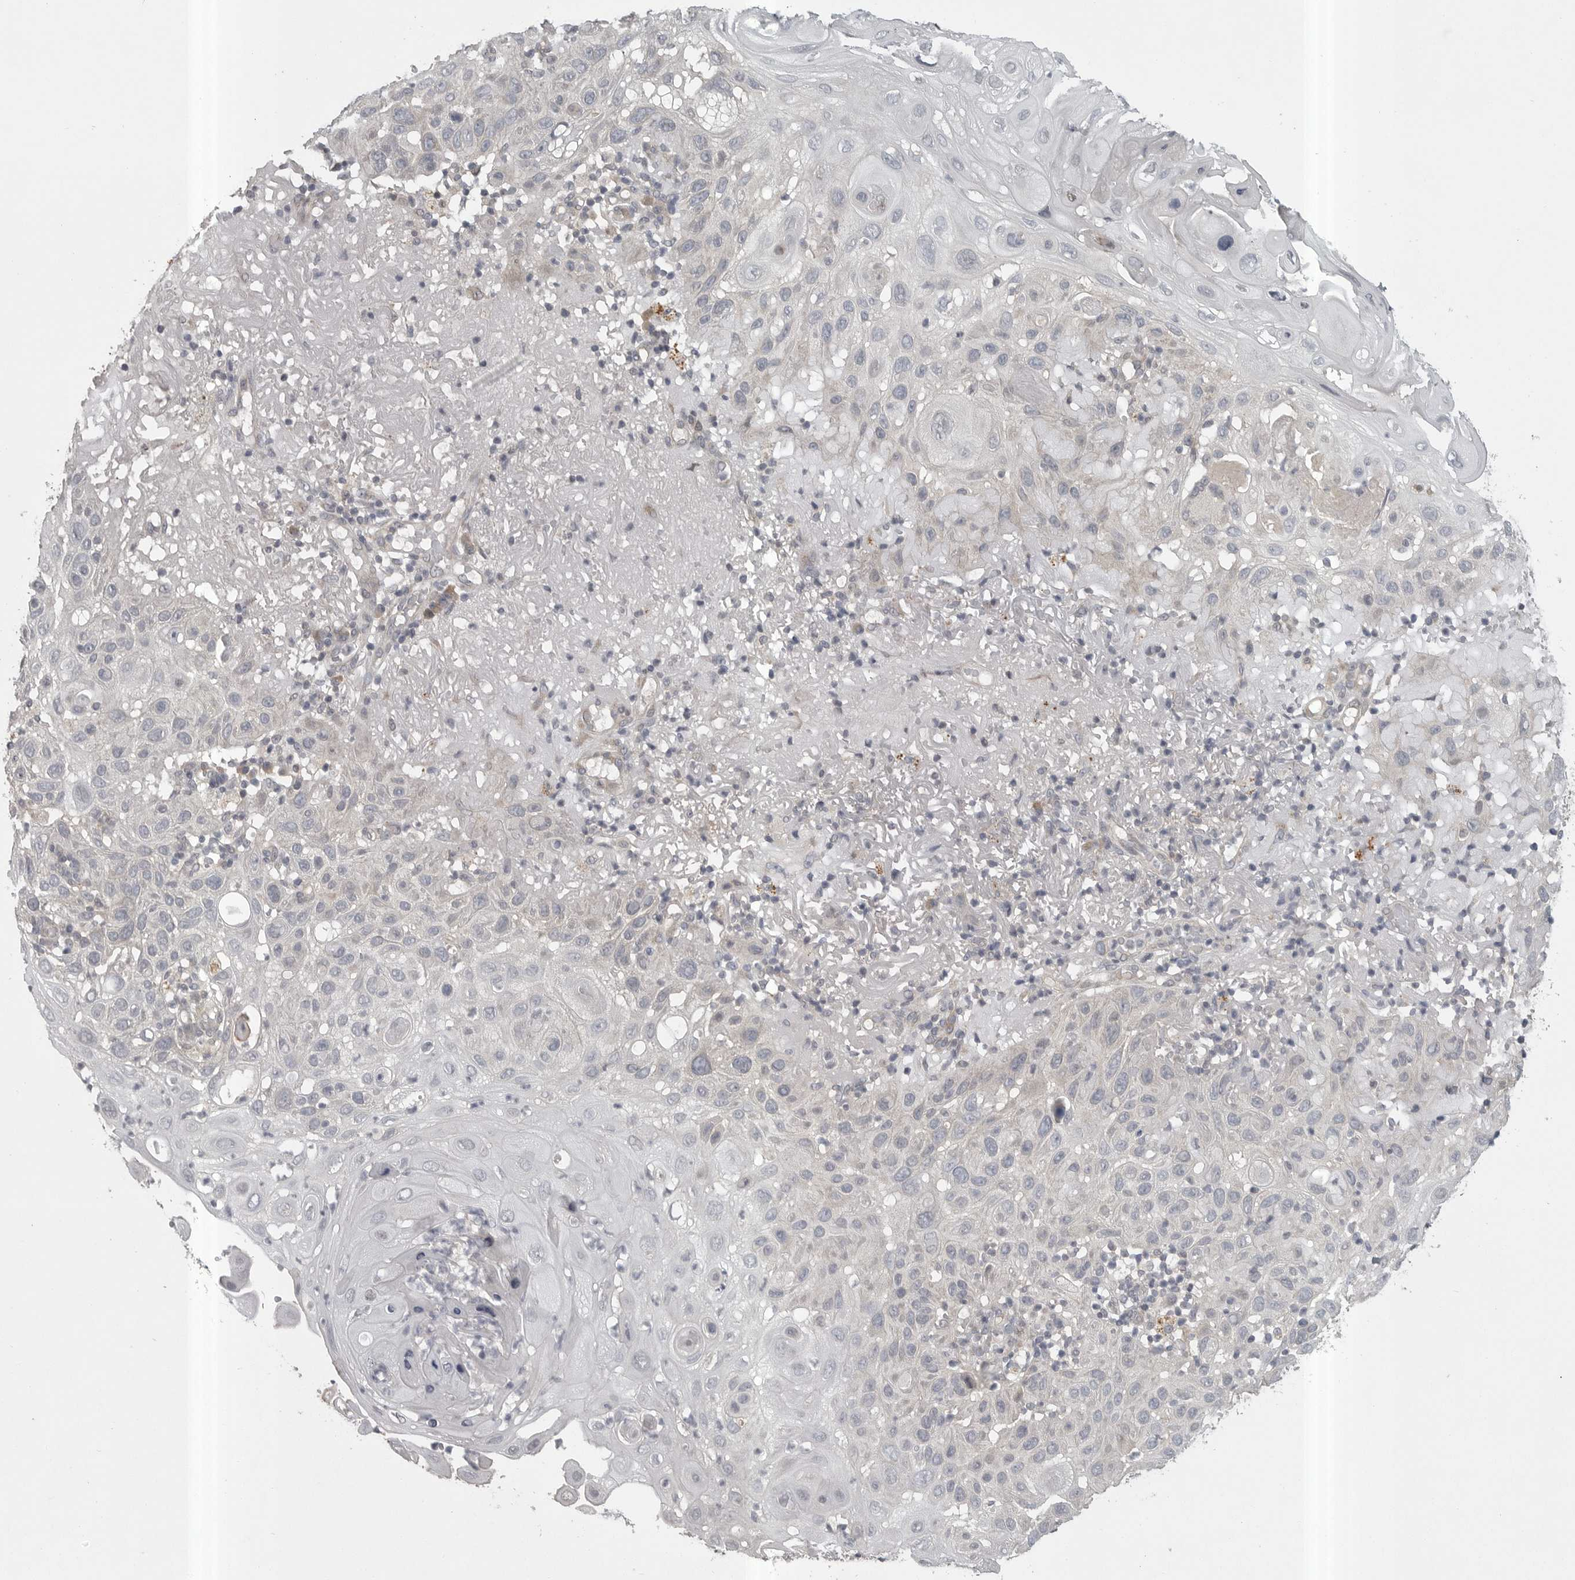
{"staining": {"intensity": "negative", "quantity": "none", "location": "none"}, "tissue": "skin cancer", "cell_type": "Tumor cells", "image_type": "cancer", "snomed": [{"axis": "morphology", "description": "Normal tissue, NOS"}, {"axis": "morphology", "description": "Squamous cell carcinoma, NOS"}, {"axis": "topography", "description": "Skin"}], "caption": "Protein analysis of skin cancer shows no significant staining in tumor cells. (Brightfield microscopy of DAB (3,3'-diaminobenzidine) IHC at high magnification).", "gene": "PHF13", "patient": {"sex": "female", "age": 96}}